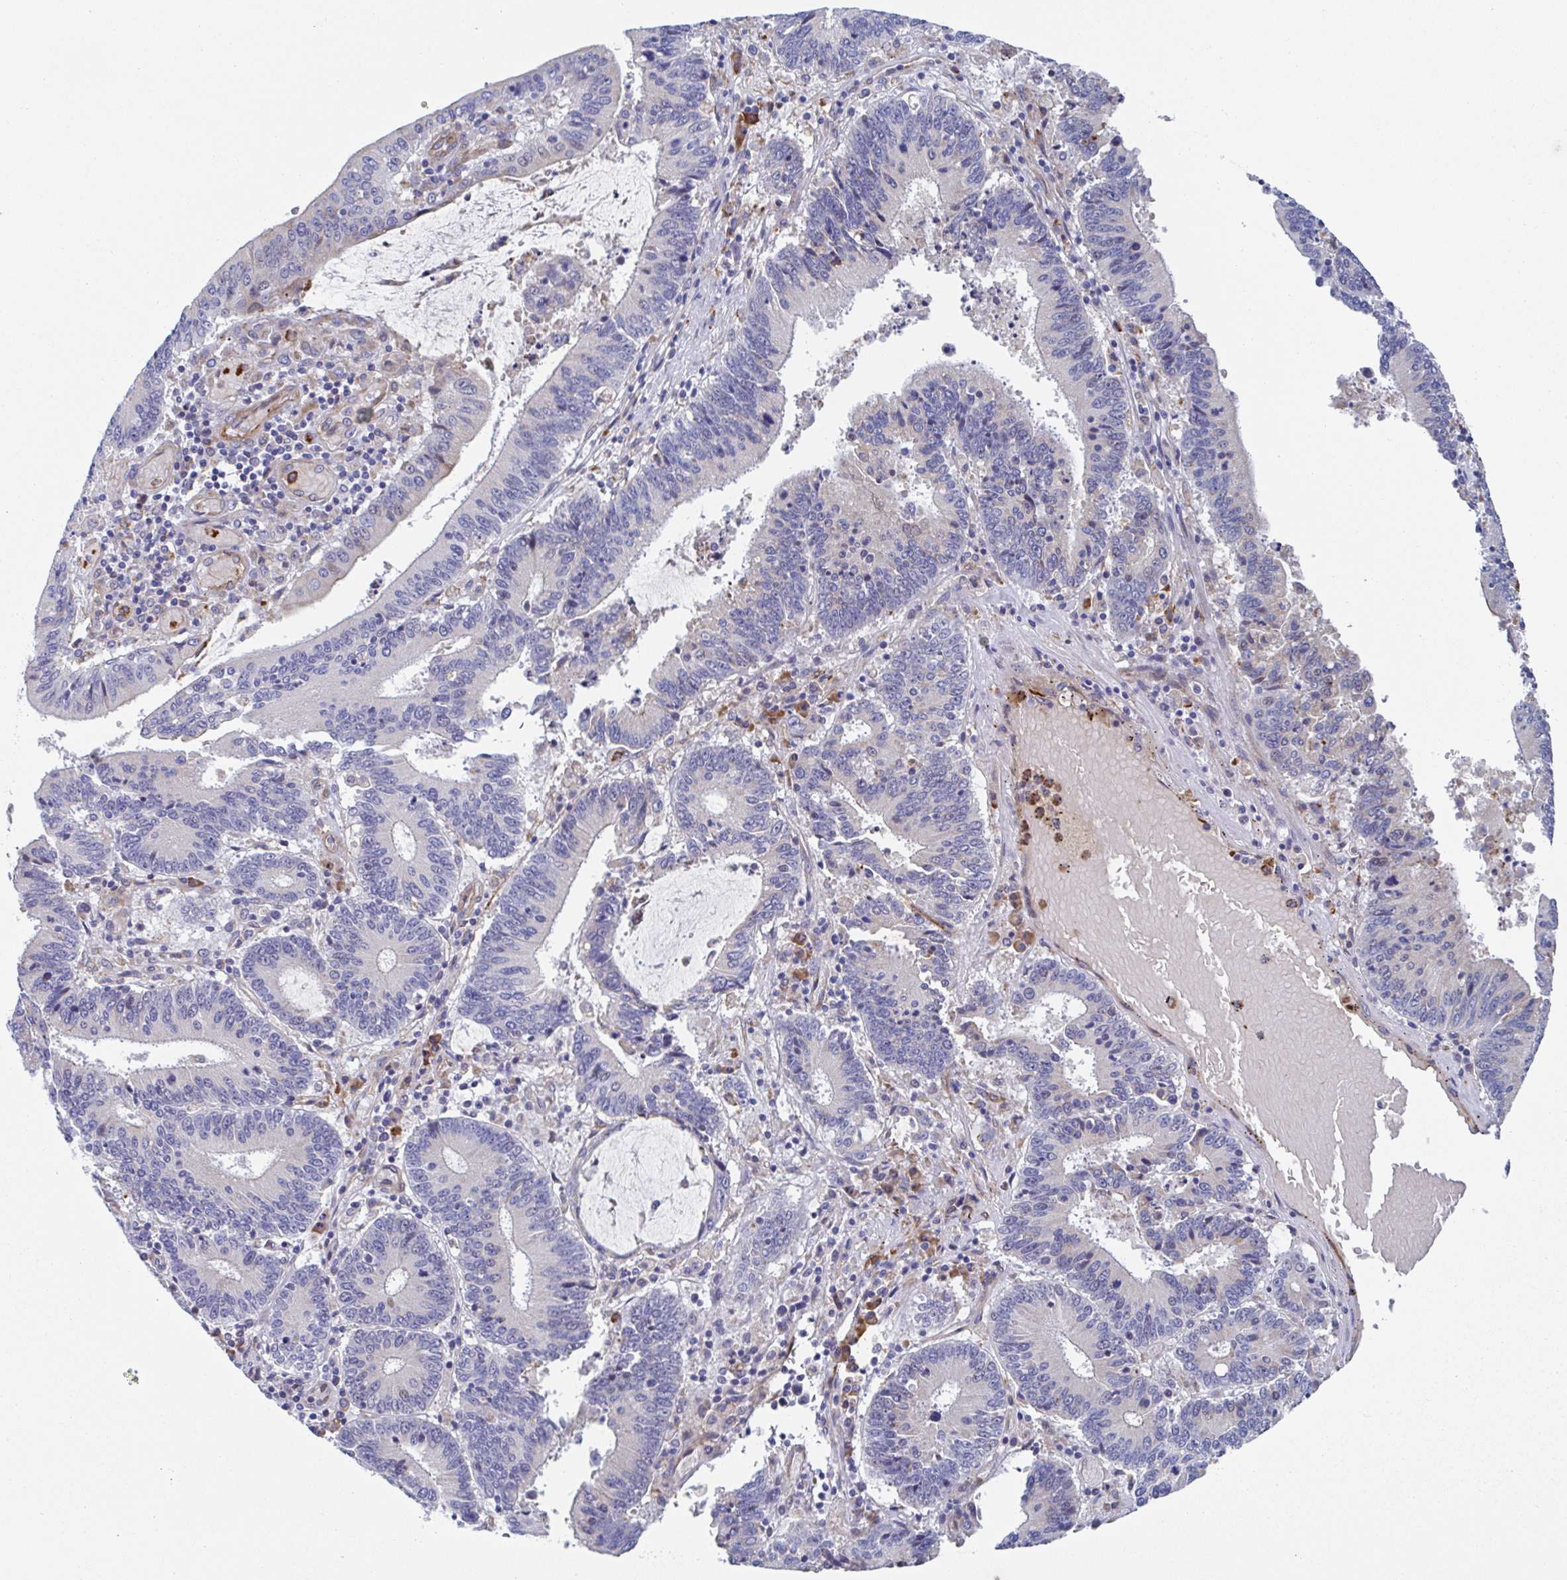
{"staining": {"intensity": "negative", "quantity": "none", "location": "none"}, "tissue": "stomach cancer", "cell_type": "Tumor cells", "image_type": "cancer", "snomed": [{"axis": "morphology", "description": "Adenocarcinoma, NOS"}, {"axis": "topography", "description": "Stomach, upper"}], "caption": "Immunohistochemistry of stomach cancer (adenocarcinoma) shows no positivity in tumor cells.", "gene": "KLC3", "patient": {"sex": "male", "age": 68}}